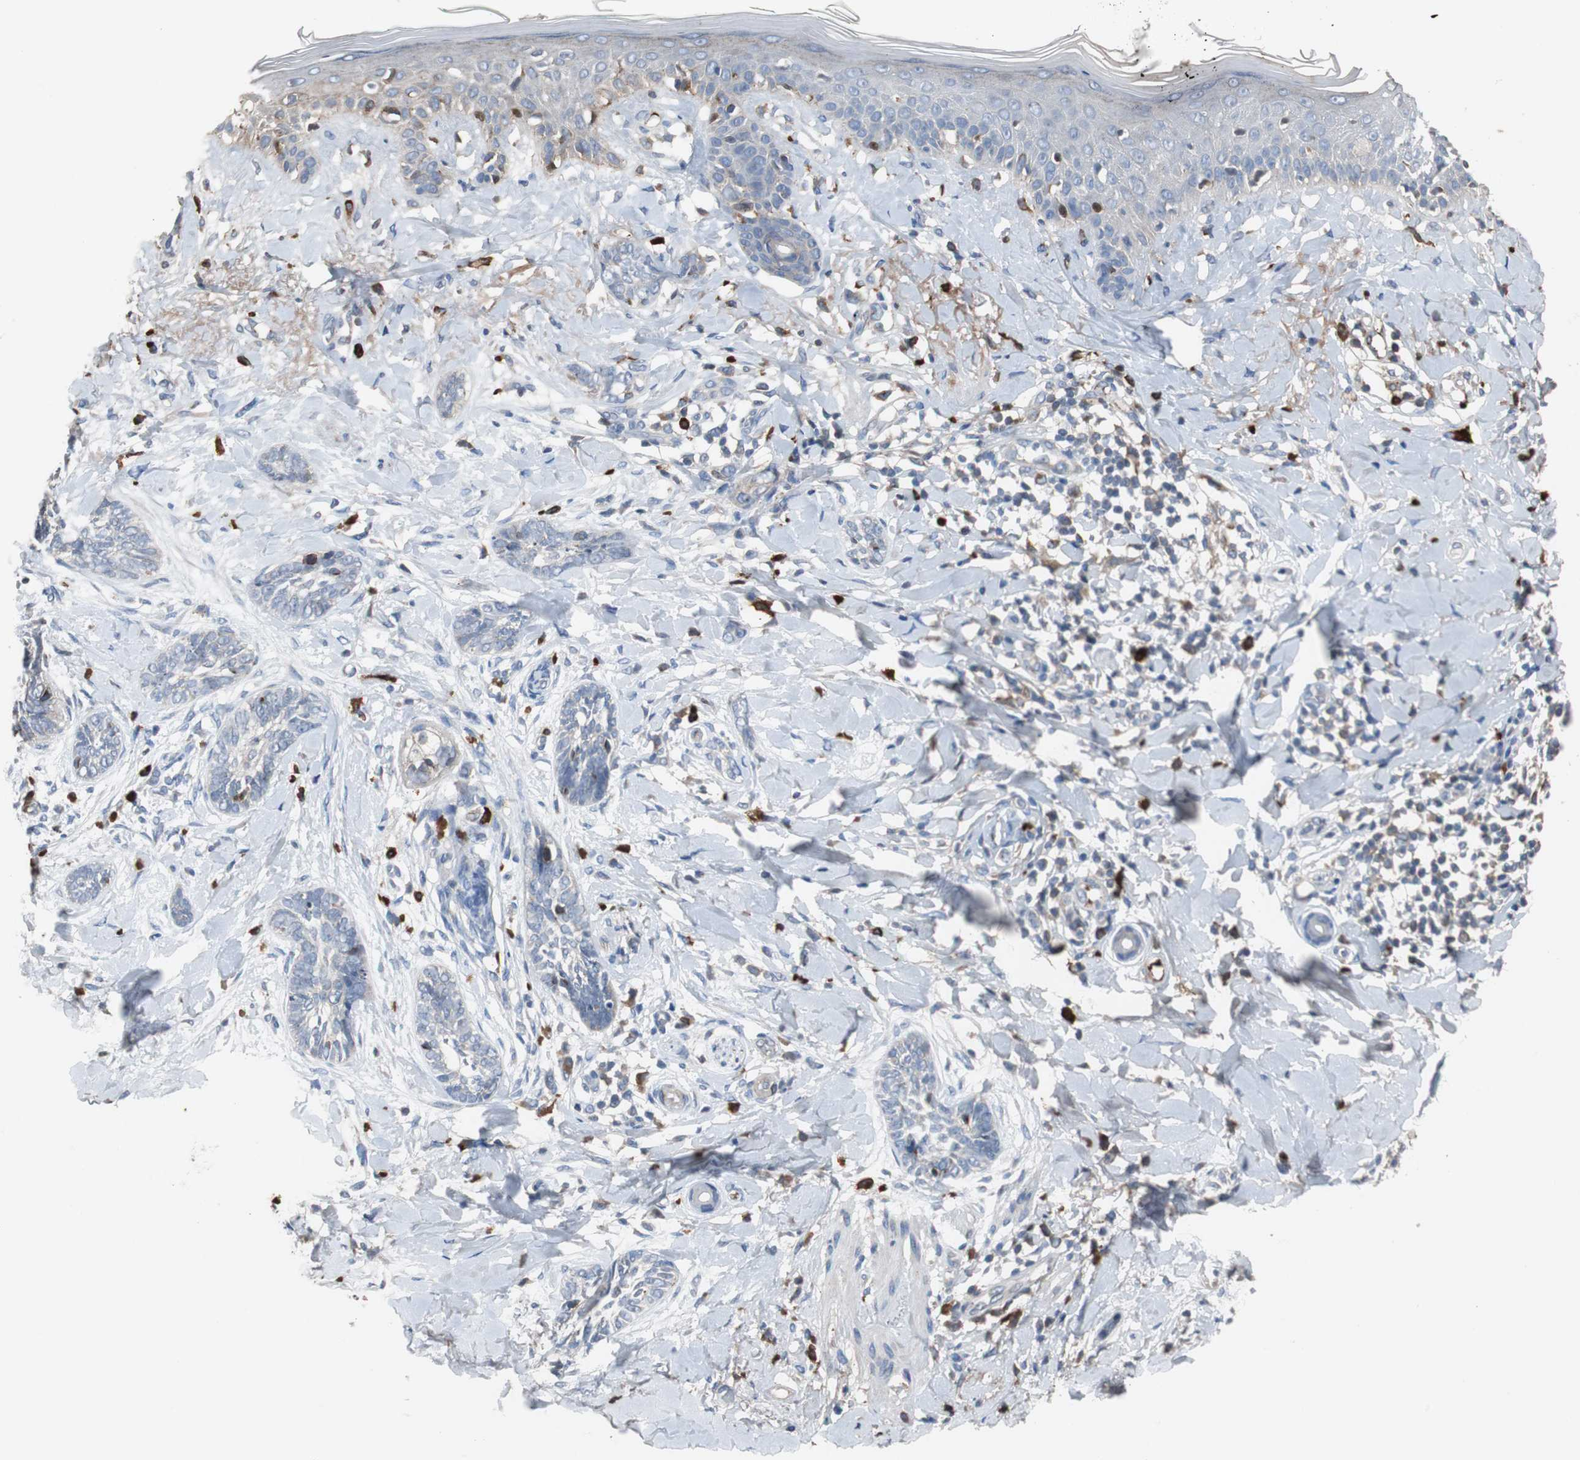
{"staining": {"intensity": "negative", "quantity": "none", "location": "none"}, "tissue": "skin cancer", "cell_type": "Tumor cells", "image_type": "cancer", "snomed": [{"axis": "morphology", "description": "Basal cell carcinoma"}, {"axis": "topography", "description": "Skin"}], "caption": "Tumor cells are negative for brown protein staining in basal cell carcinoma (skin).", "gene": "SORT1", "patient": {"sex": "female", "age": 58}}